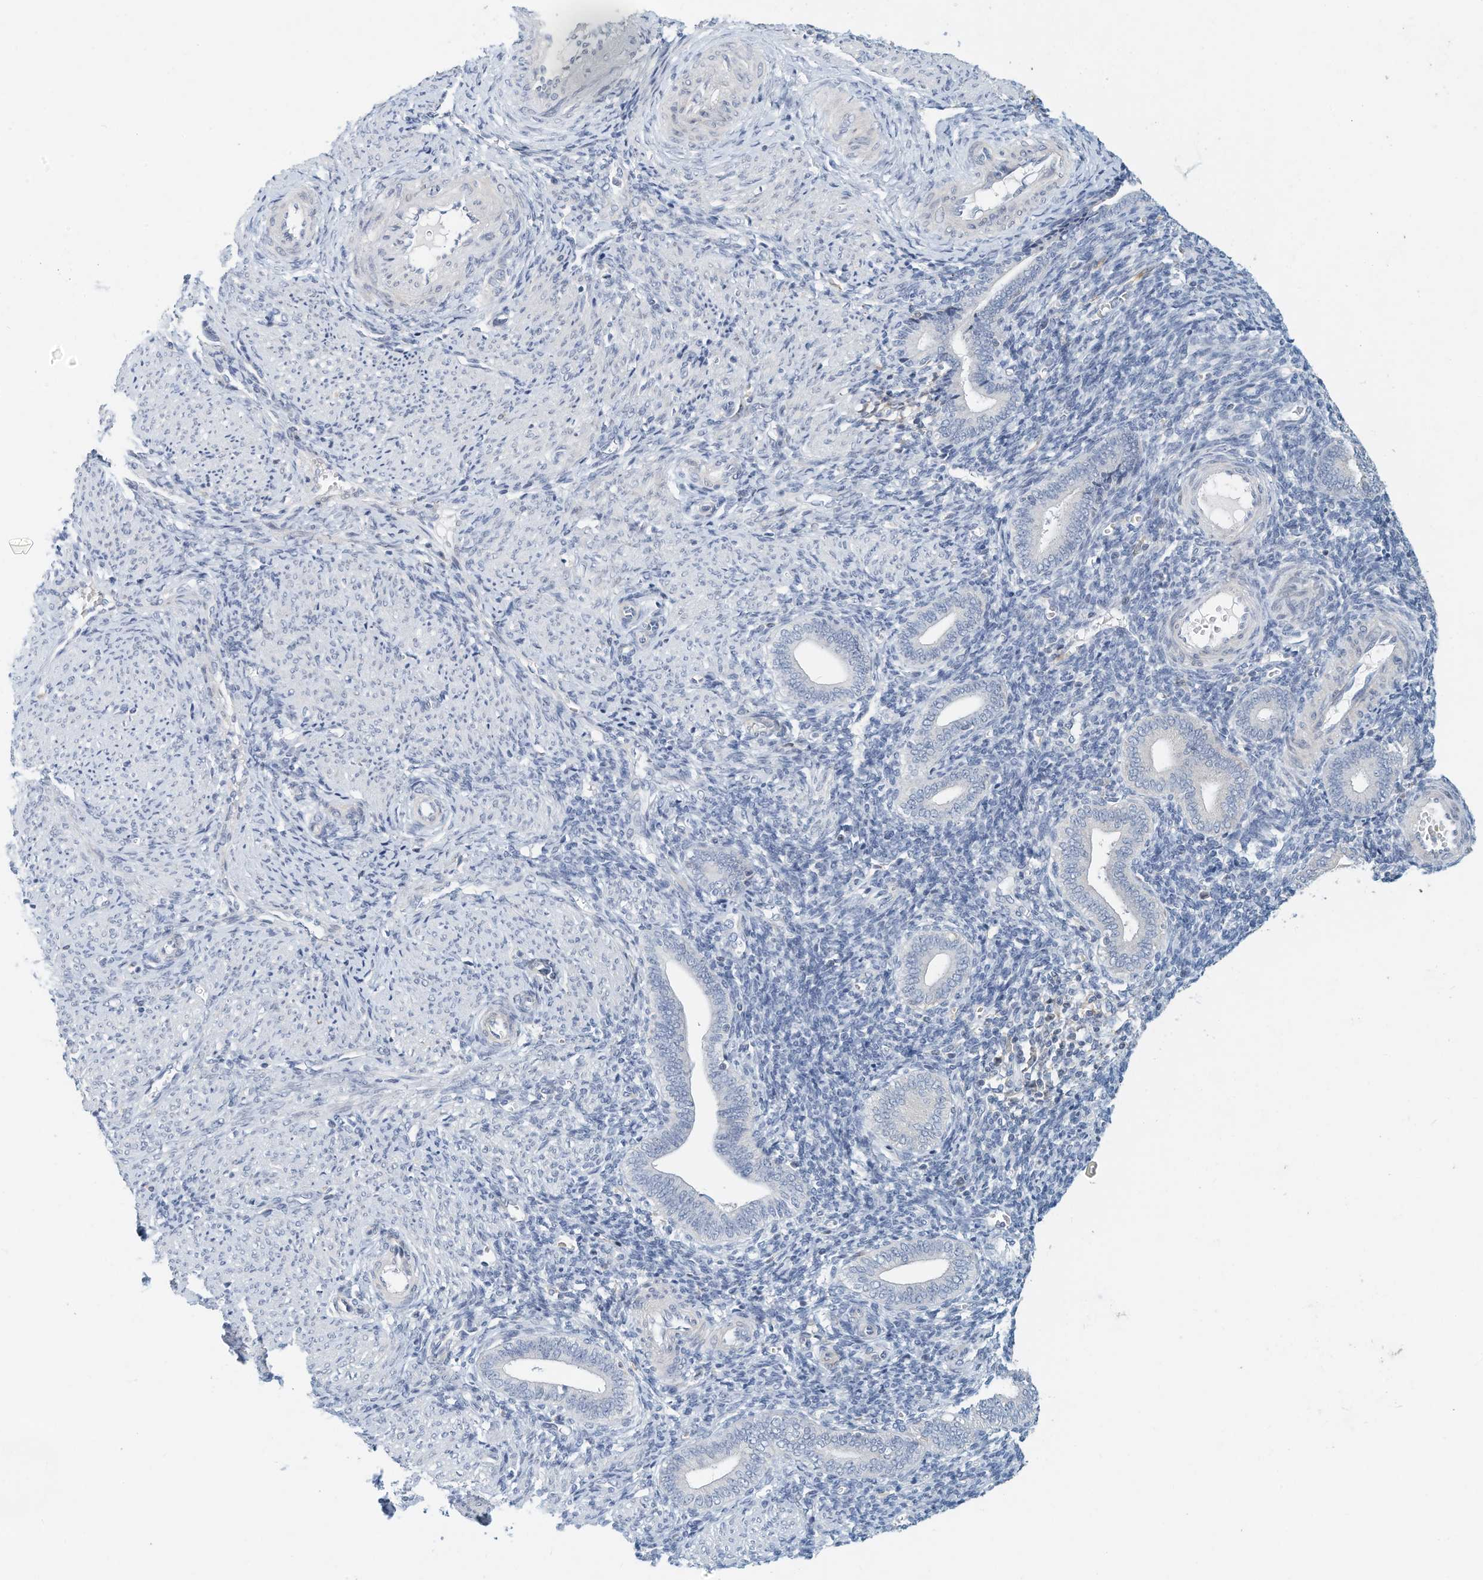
{"staining": {"intensity": "negative", "quantity": "none", "location": "none"}, "tissue": "endometrium", "cell_type": "Cells in endometrial stroma", "image_type": "normal", "snomed": [{"axis": "morphology", "description": "Normal tissue, NOS"}, {"axis": "topography", "description": "Uterus"}, {"axis": "topography", "description": "Endometrium"}], "caption": "Immunohistochemistry photomicrograph of normal endometrium: endometrium stained with DAB displays no significant protein expression in cells in endometrial stroma.", "gene": "MICAL1", "patient": {"sex": "female", "age": 33}}